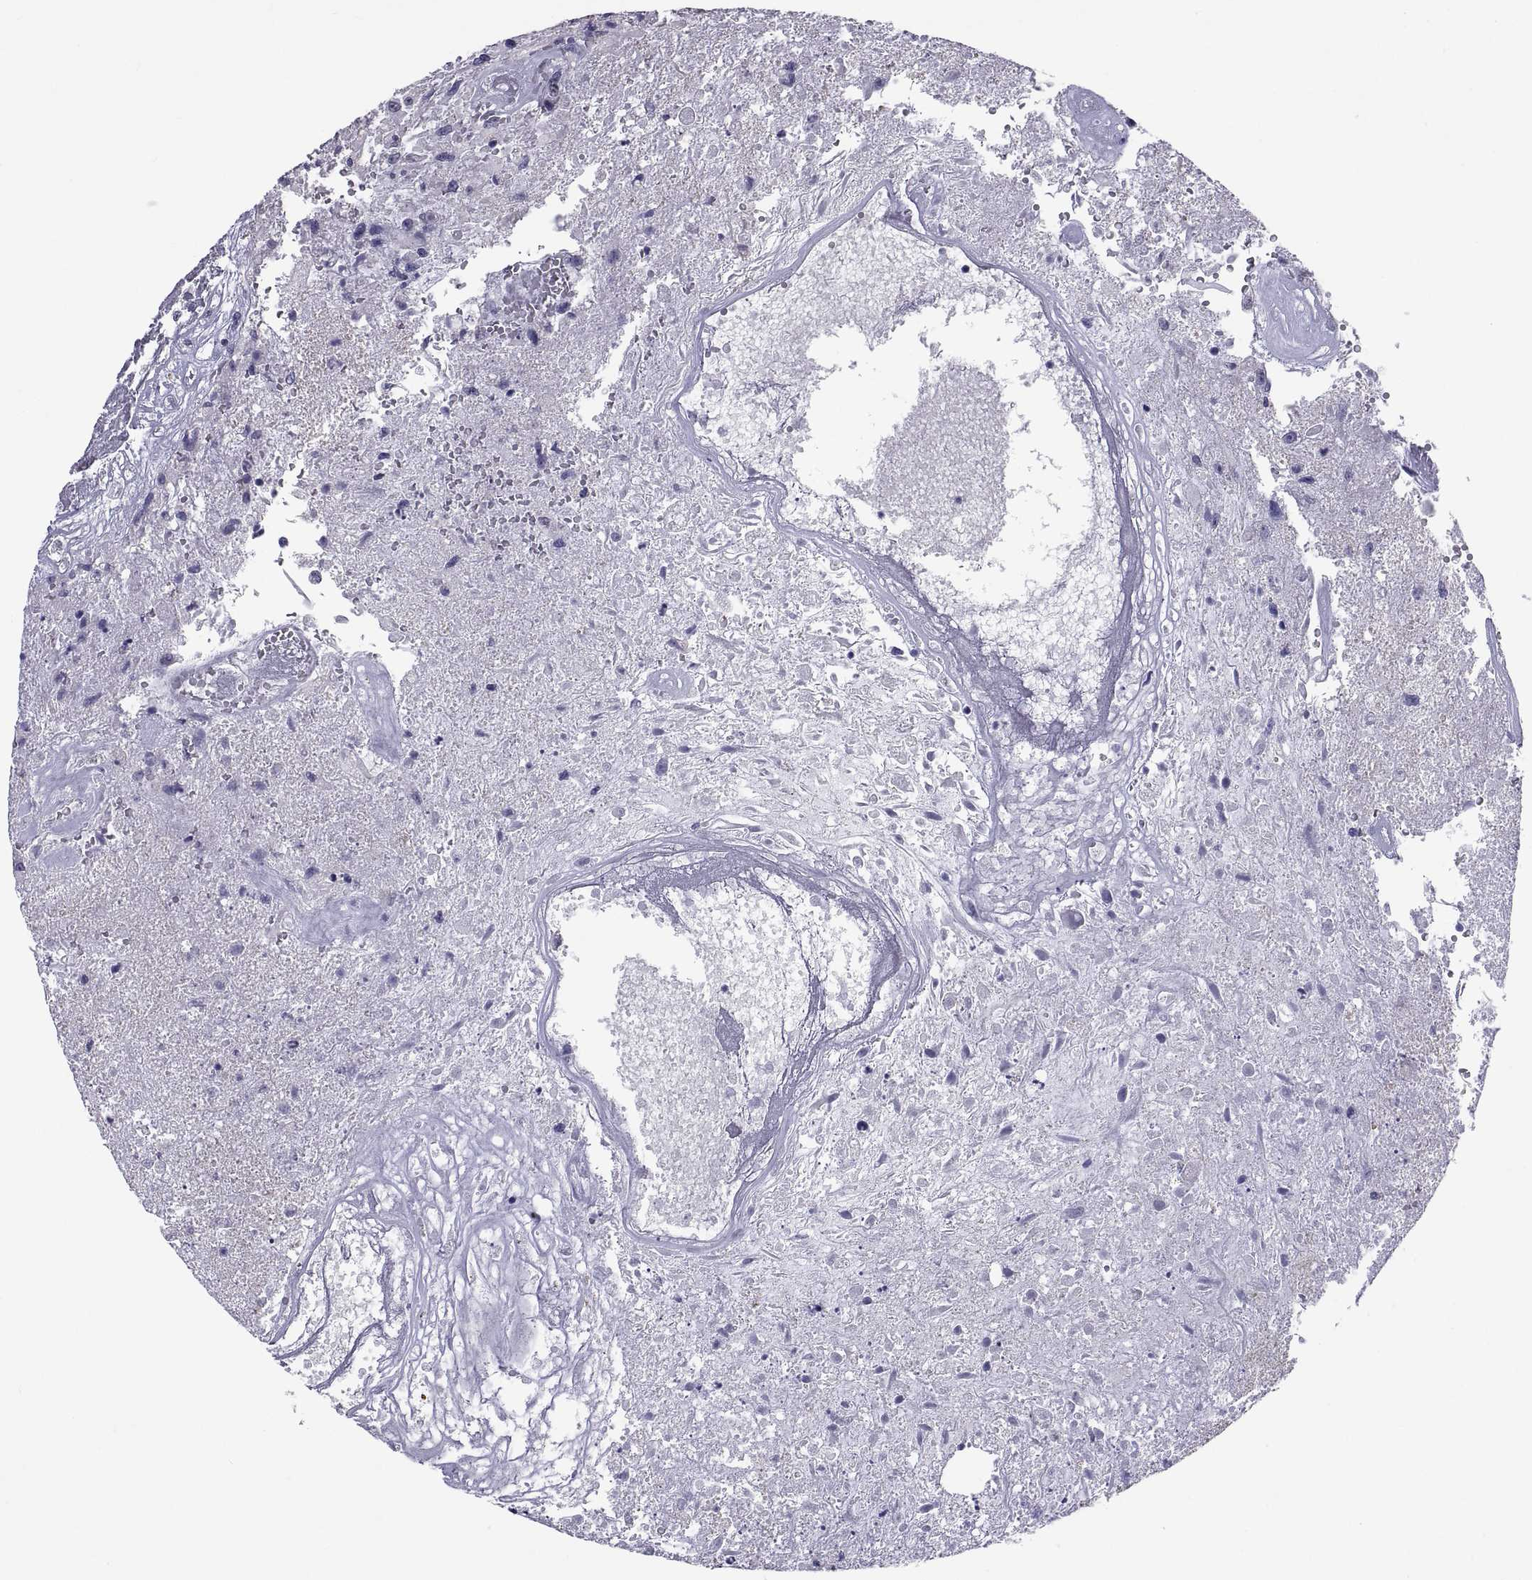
{"staining": {"intensity": "negative", "quantity": "none", "location": "none"}, "tissue": "glioma", "cell_type": "Tumor cells", "image_type": "cancer", "snomed": [{"axis": "morphology", "description": "Glioma, malignant, High grade"}, {"axis": "topography", "description": "Brain"}], "caption": "The immunohistochemistry (IHC) photomicrograph has no significant staining in tumor cells of glioma tissue. The staining was performed using DAB (3,3'-diaminobenzidine) to visualize the protein expression in brown, while the nuclei were stained in blue with hematoxylin (Magnification: 20x).", "gene": "TGFBR3L", "patient": {"sex": "male", "age": 56}}